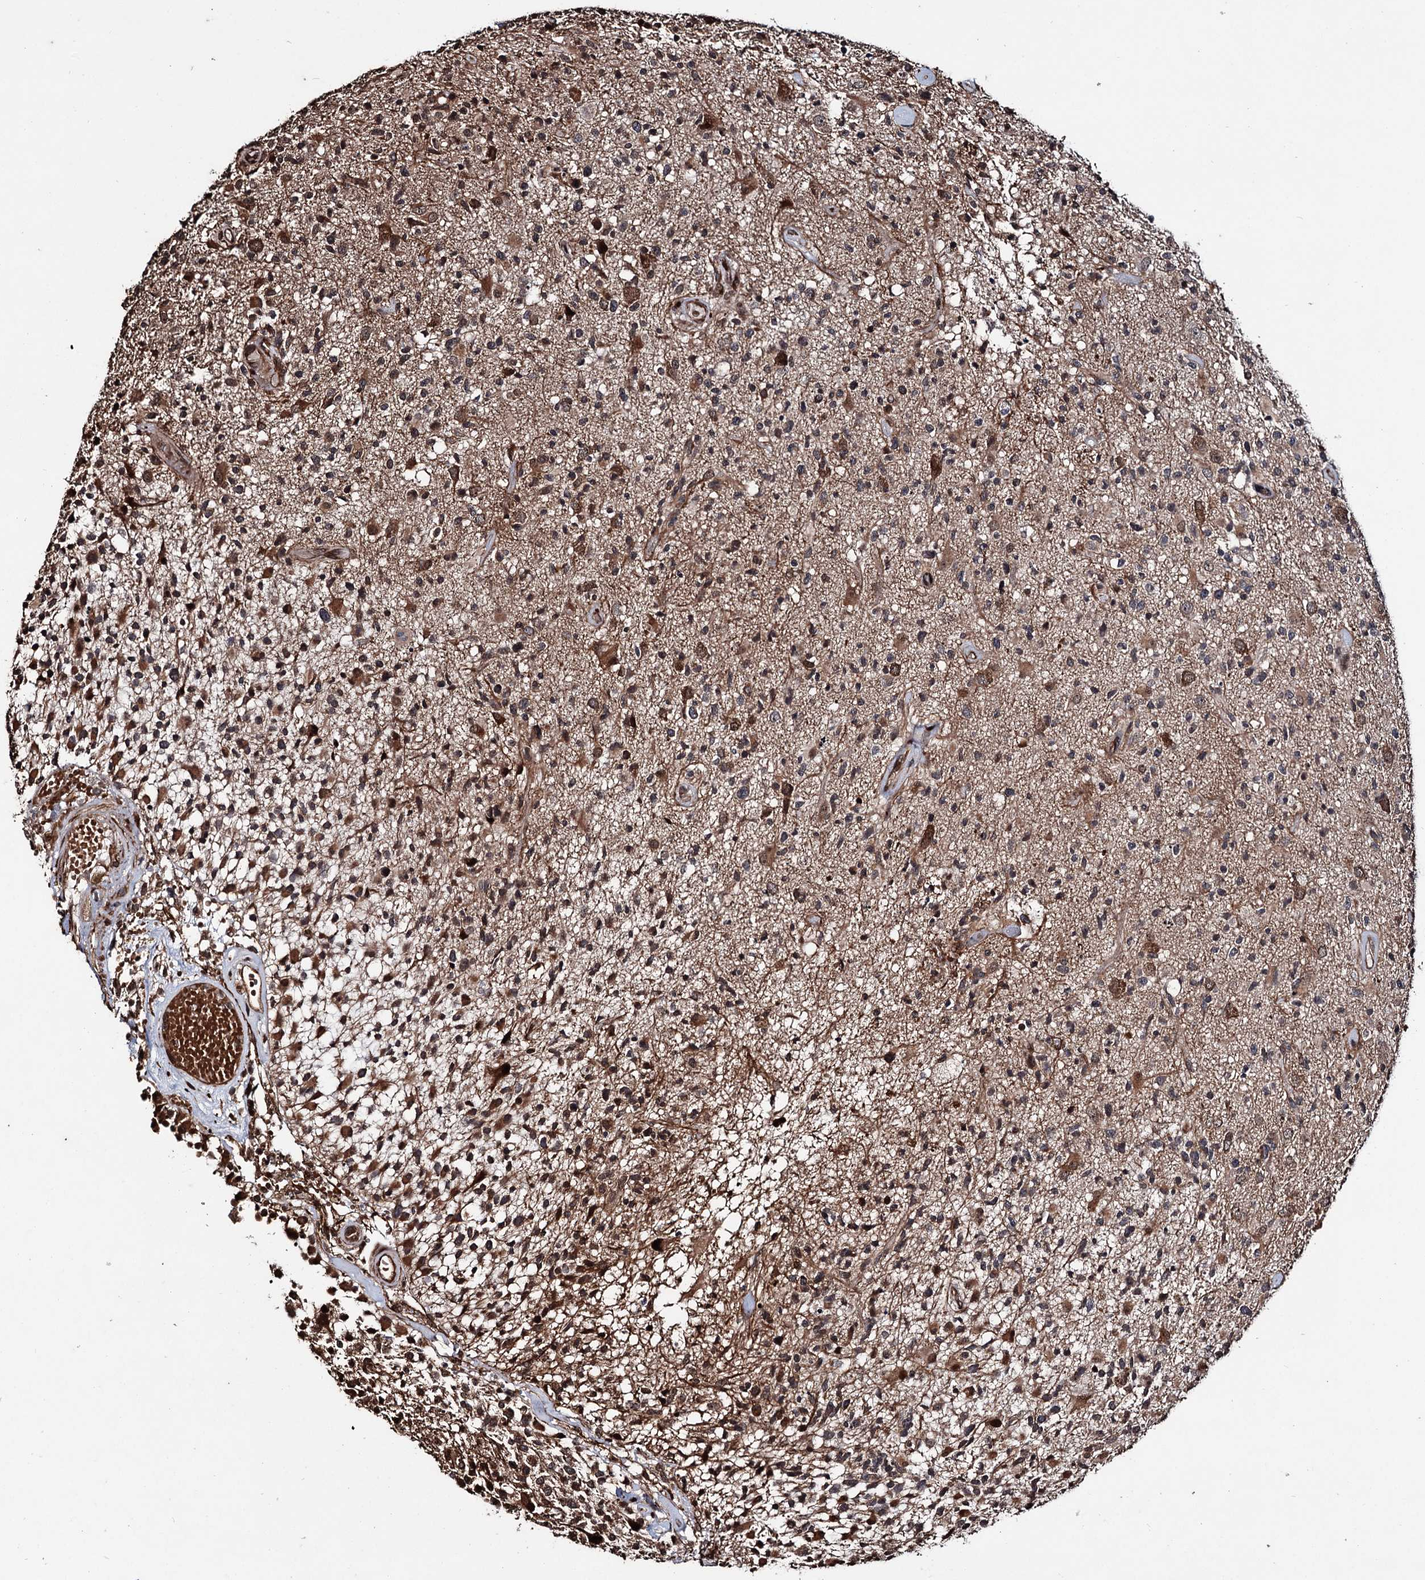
{"staining": {"intensity": "moderate", "quantity": "<25%", "location": "cytoplasmic/membranous"}, "tissue": "glioma", "cell_type": "Tumor cells", "image_type": "cancer", "snomed": [{"axis": "morphology", "description": "Glioma, malignant, High grade"}, {"axis": "morphology", "description": "Glioblastoma, NOS"}, {"axis": "topography", "description": "Brain"}], "caption": "The image shows staining of malignant high-grade glioma, revealing moderate cytoplasmic/membranous protein expression (brown color) within tumor cells.", "gene": "EYA4", "patient": {"sex": "male", "age": 60}}